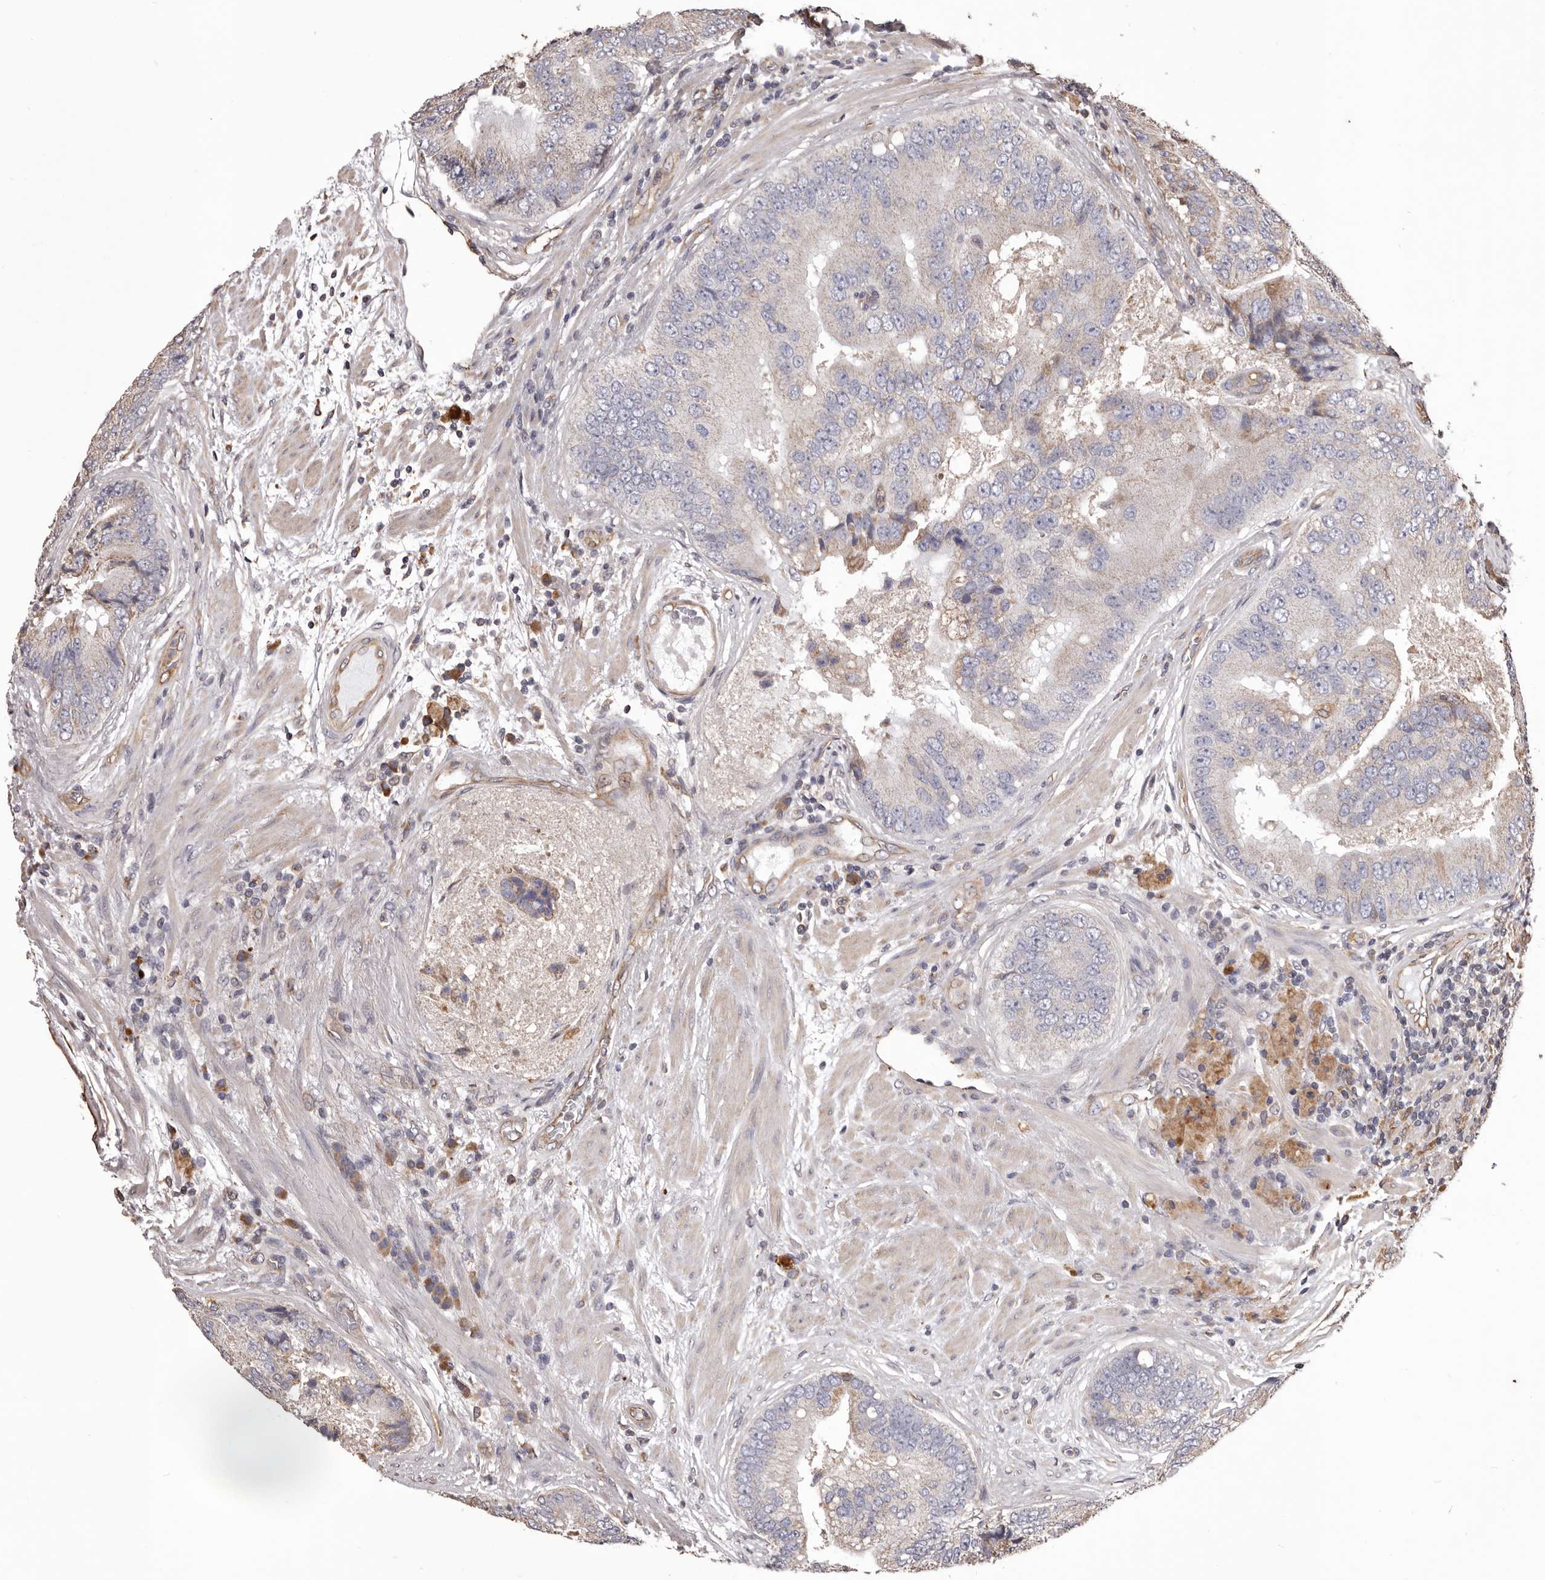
{"staining": {"intensity": "negative", "quantity": "none", "location": "none"}, "tissue": "prostate cancer", "cell_type": "Tumor cells", "image_type": "cancer", "snomed": [{"axis": "morphology", "description": "Adenocarcinoma, High grade"}, {"axis": "topography", "description": "Prostate"}], "caption": "A micrograph of human adenocarcinoma (high-grade) (prostate) is negative for staining in tumor cells. (Stains: DAB (3,3'-diaminobenzidine) IHC with hematoxylin counter stain, Microscopy: brightfield microscopy at high magnification).", "gene": "CEP104", "patient": {"sex": "male", "age": 70}}